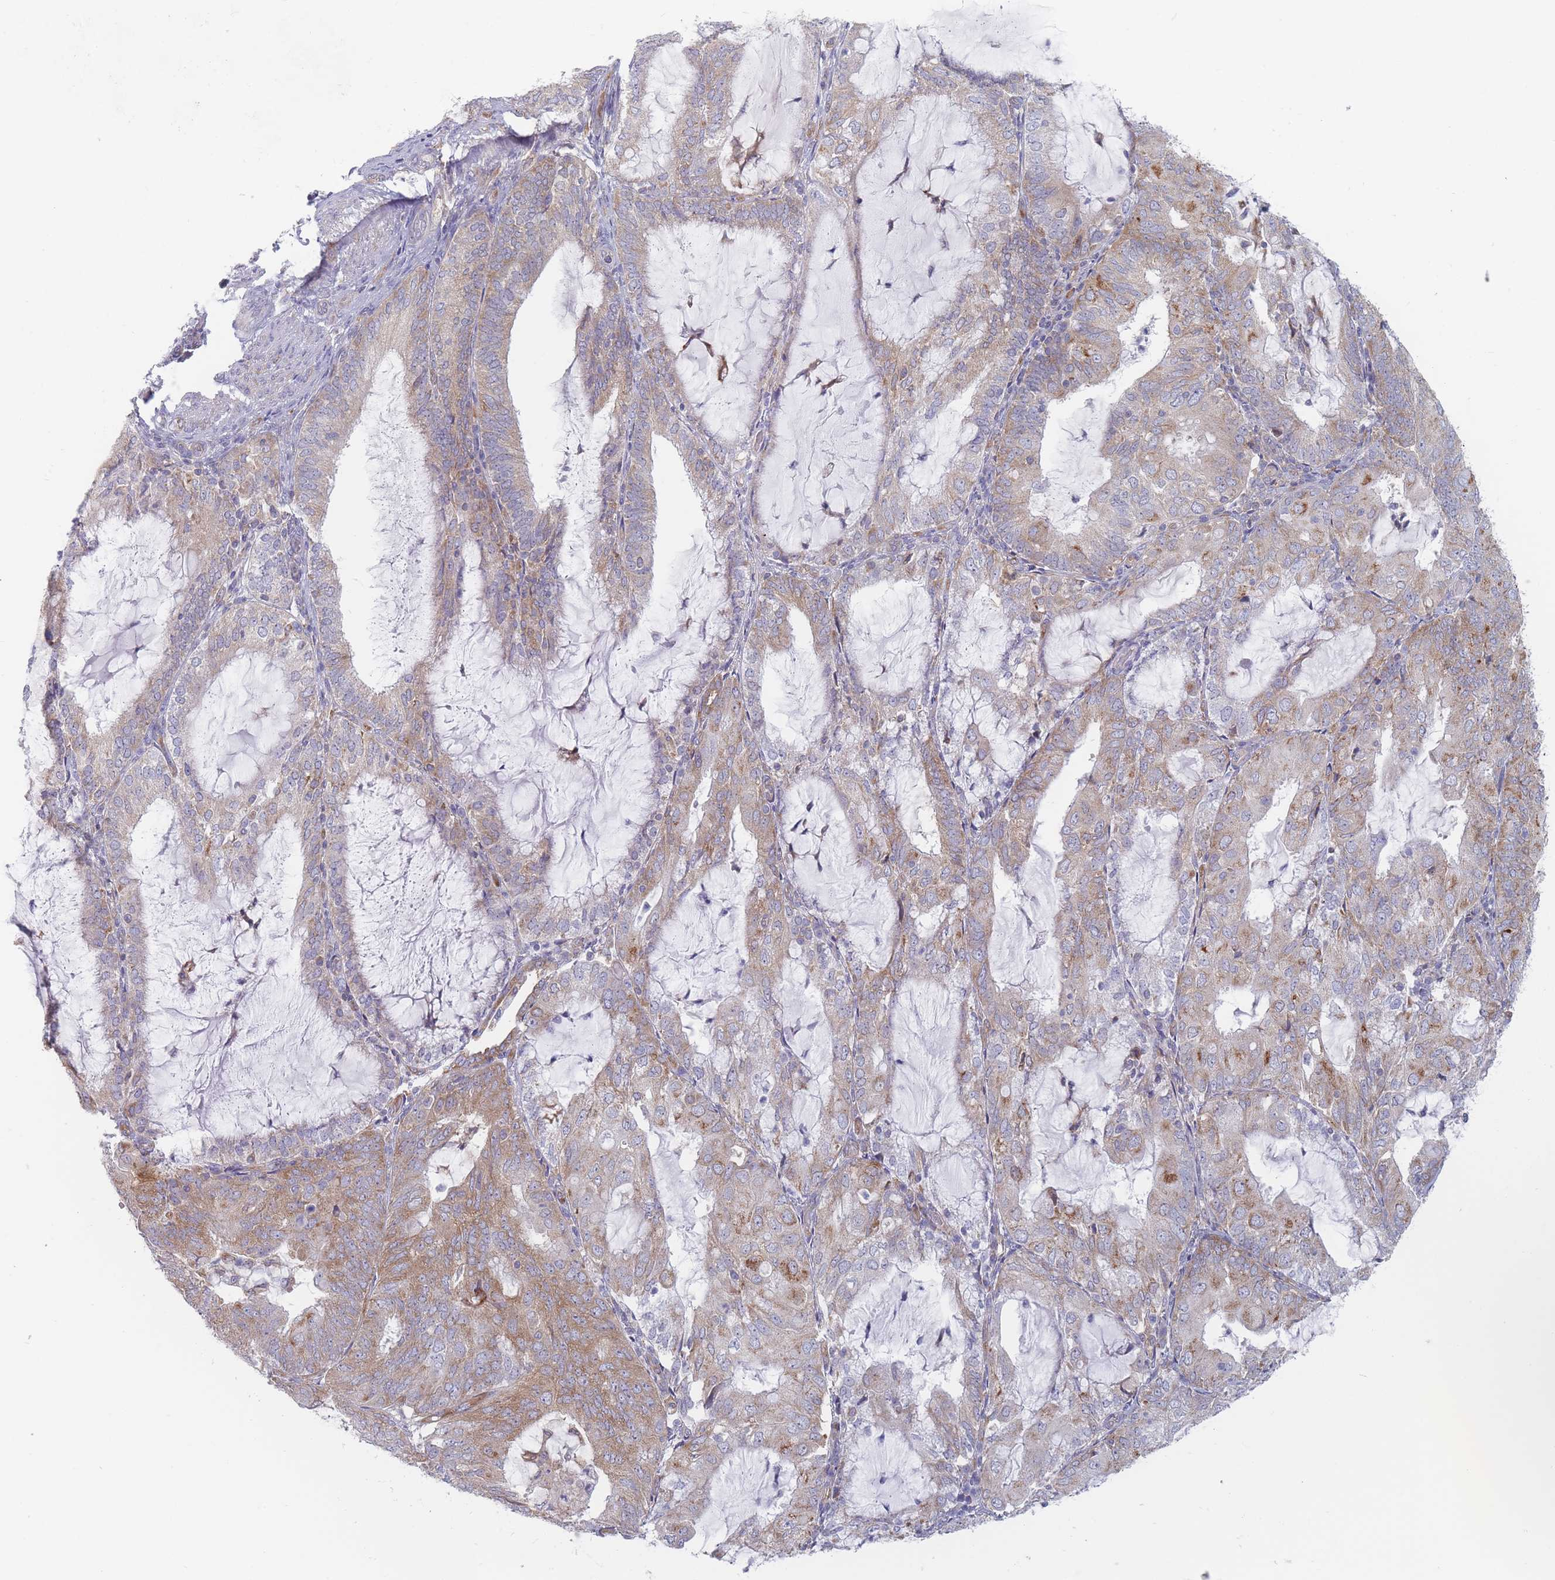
{"staining": {"intensity": "moderate", "quantity": "25%-75%", "location": "cytoplasmic/membranous"}, "tissue": "endometrial cancer", "cell_type": "Tumor cells", "image_type": "cancer", "snomed": [{"axis": "morphology", "description": "Adenocarcinoma, NOS"}, {"axis": "topography", "description": "Endometrium"}], "caption": "This is an image of IHC staining of endometrial cancer, which shows moderate positivity in the cytoplasmic/membranous of tumor cells.", "gene": "MAP1S", "patient": {"sex": "female", "age": 81}}